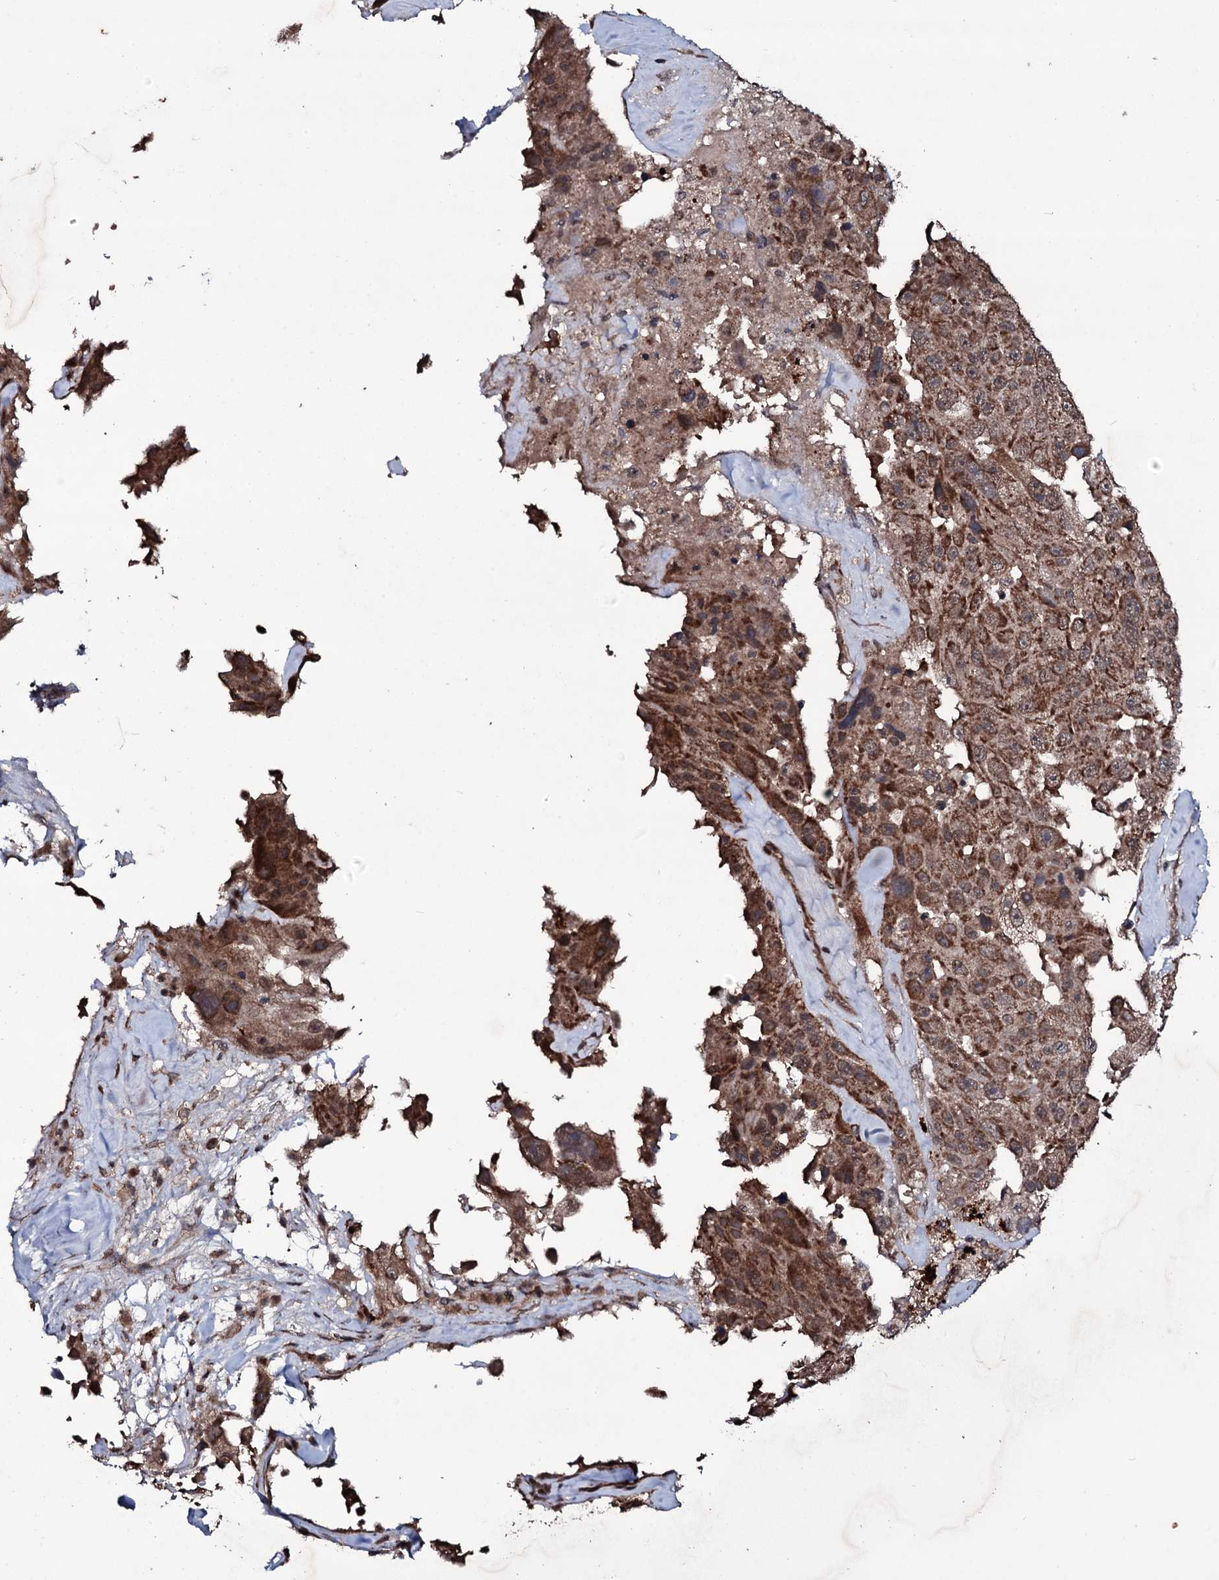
{"staining": {"intensity": "moderate", "quantity": ">75%", "location": "cytoplasmic/membranous"}, "tissue": "melanoma", "cell_type": "Tumor cells", "image_type": "cancer", "snomed": [{"axis": "morphology", "description": "Malignant melanoma, Metastatic site"}, {"axis": "topography", "description": "Lymph node"}], "caption": "A micrograph of human melanoma stained for a protein exhibits moderate cytoplasmic/membranous brown staining in tumor cells.", "gene": "MRPS31", "patient": {"sex": "male", "age": 62}}